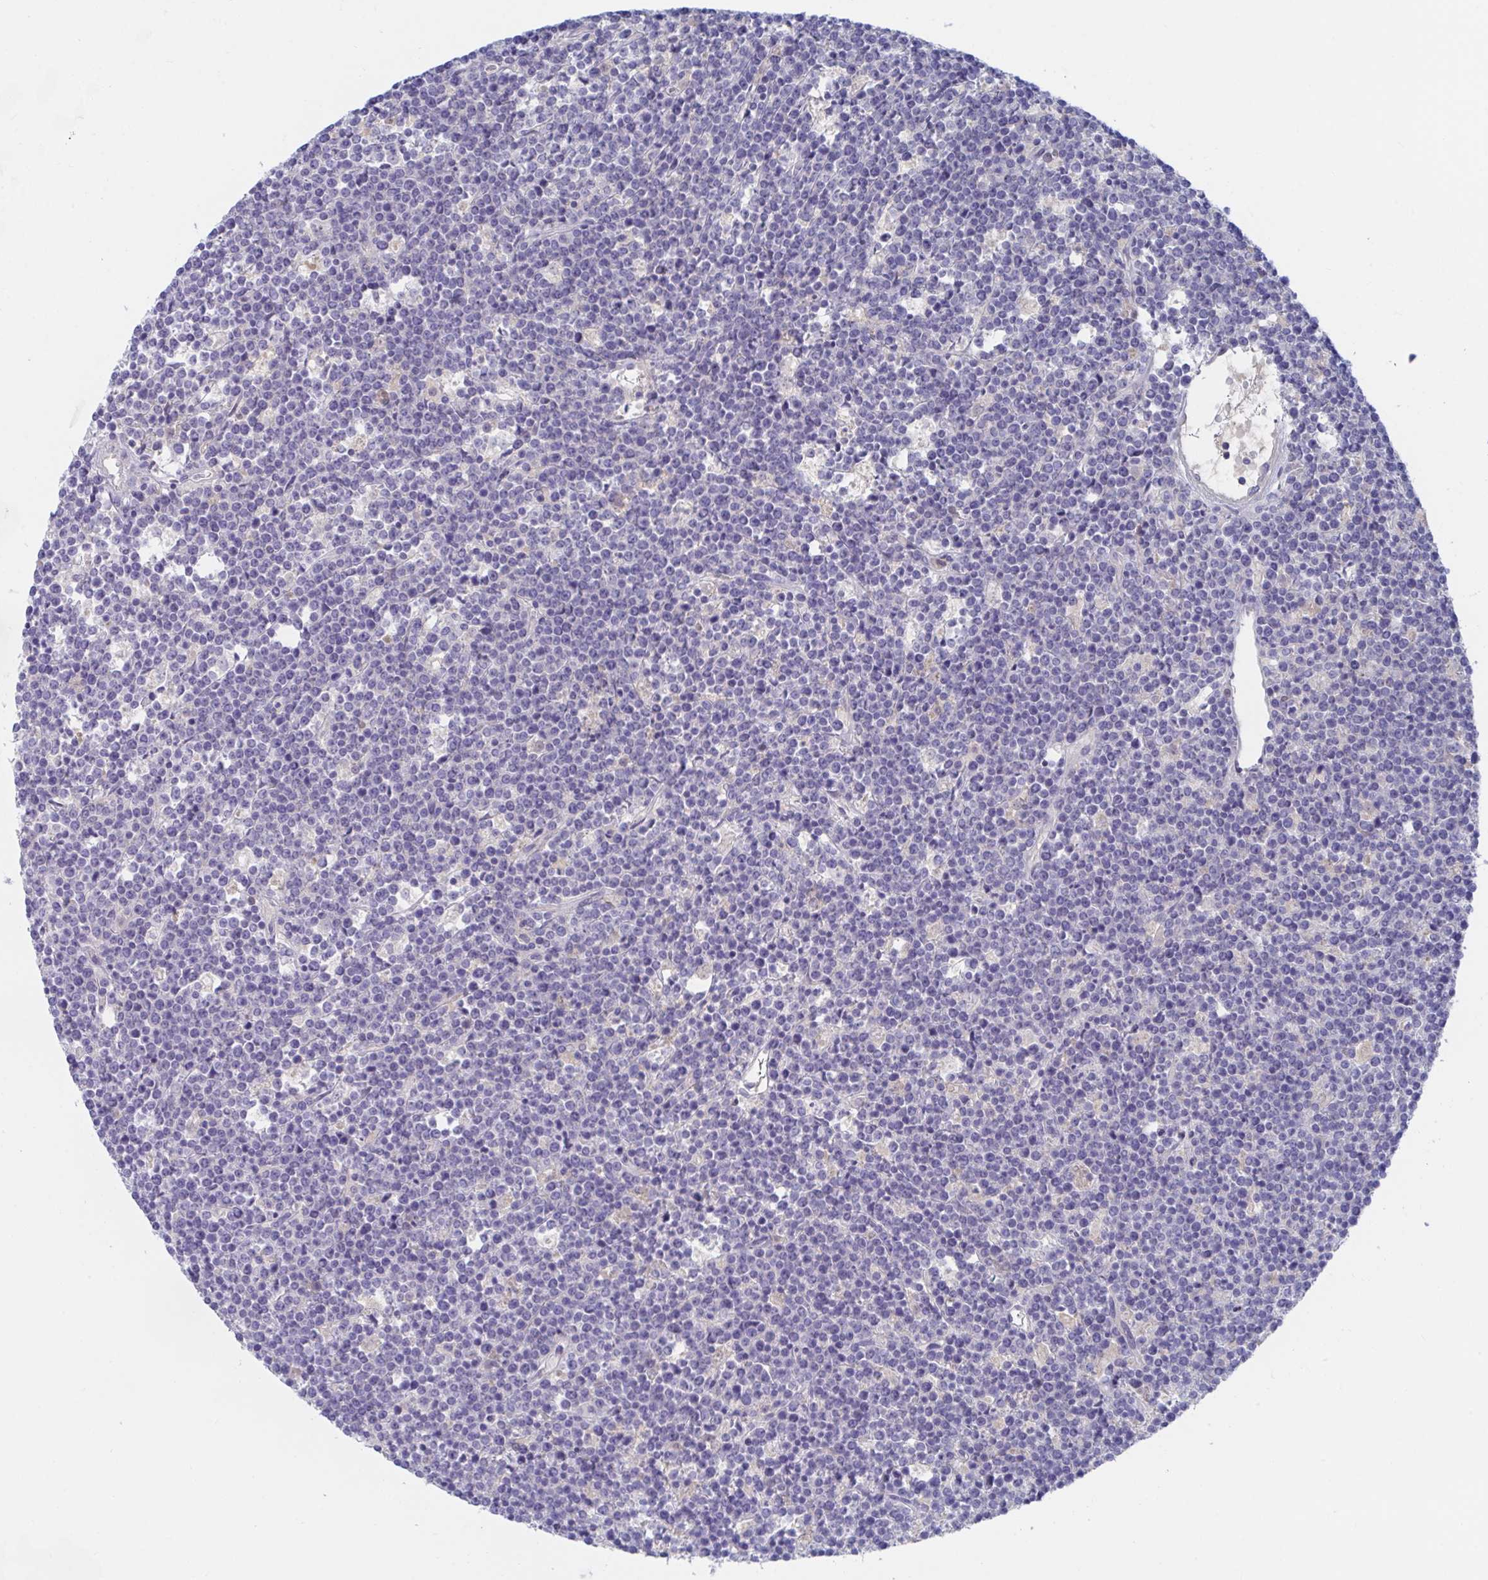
{"staining": {"intensity": "negative", "quantity": "none", "location": "none"}, "tissue": "lymphoma", "cell_type": "Tumor cells", "image_type": "cancer", "snomed": [{"axis": "morphology", "description": "Malignant lymphoma, non-Hodgkin's type, High grade"}, {"axis": "topography", "description": "Ovary"}], "caption": "Image shows no significant protein positivity in tumor cells of lymphoma.", "gene": "TNFAIP6", "patient": {"sex": "female", "age": 56}}